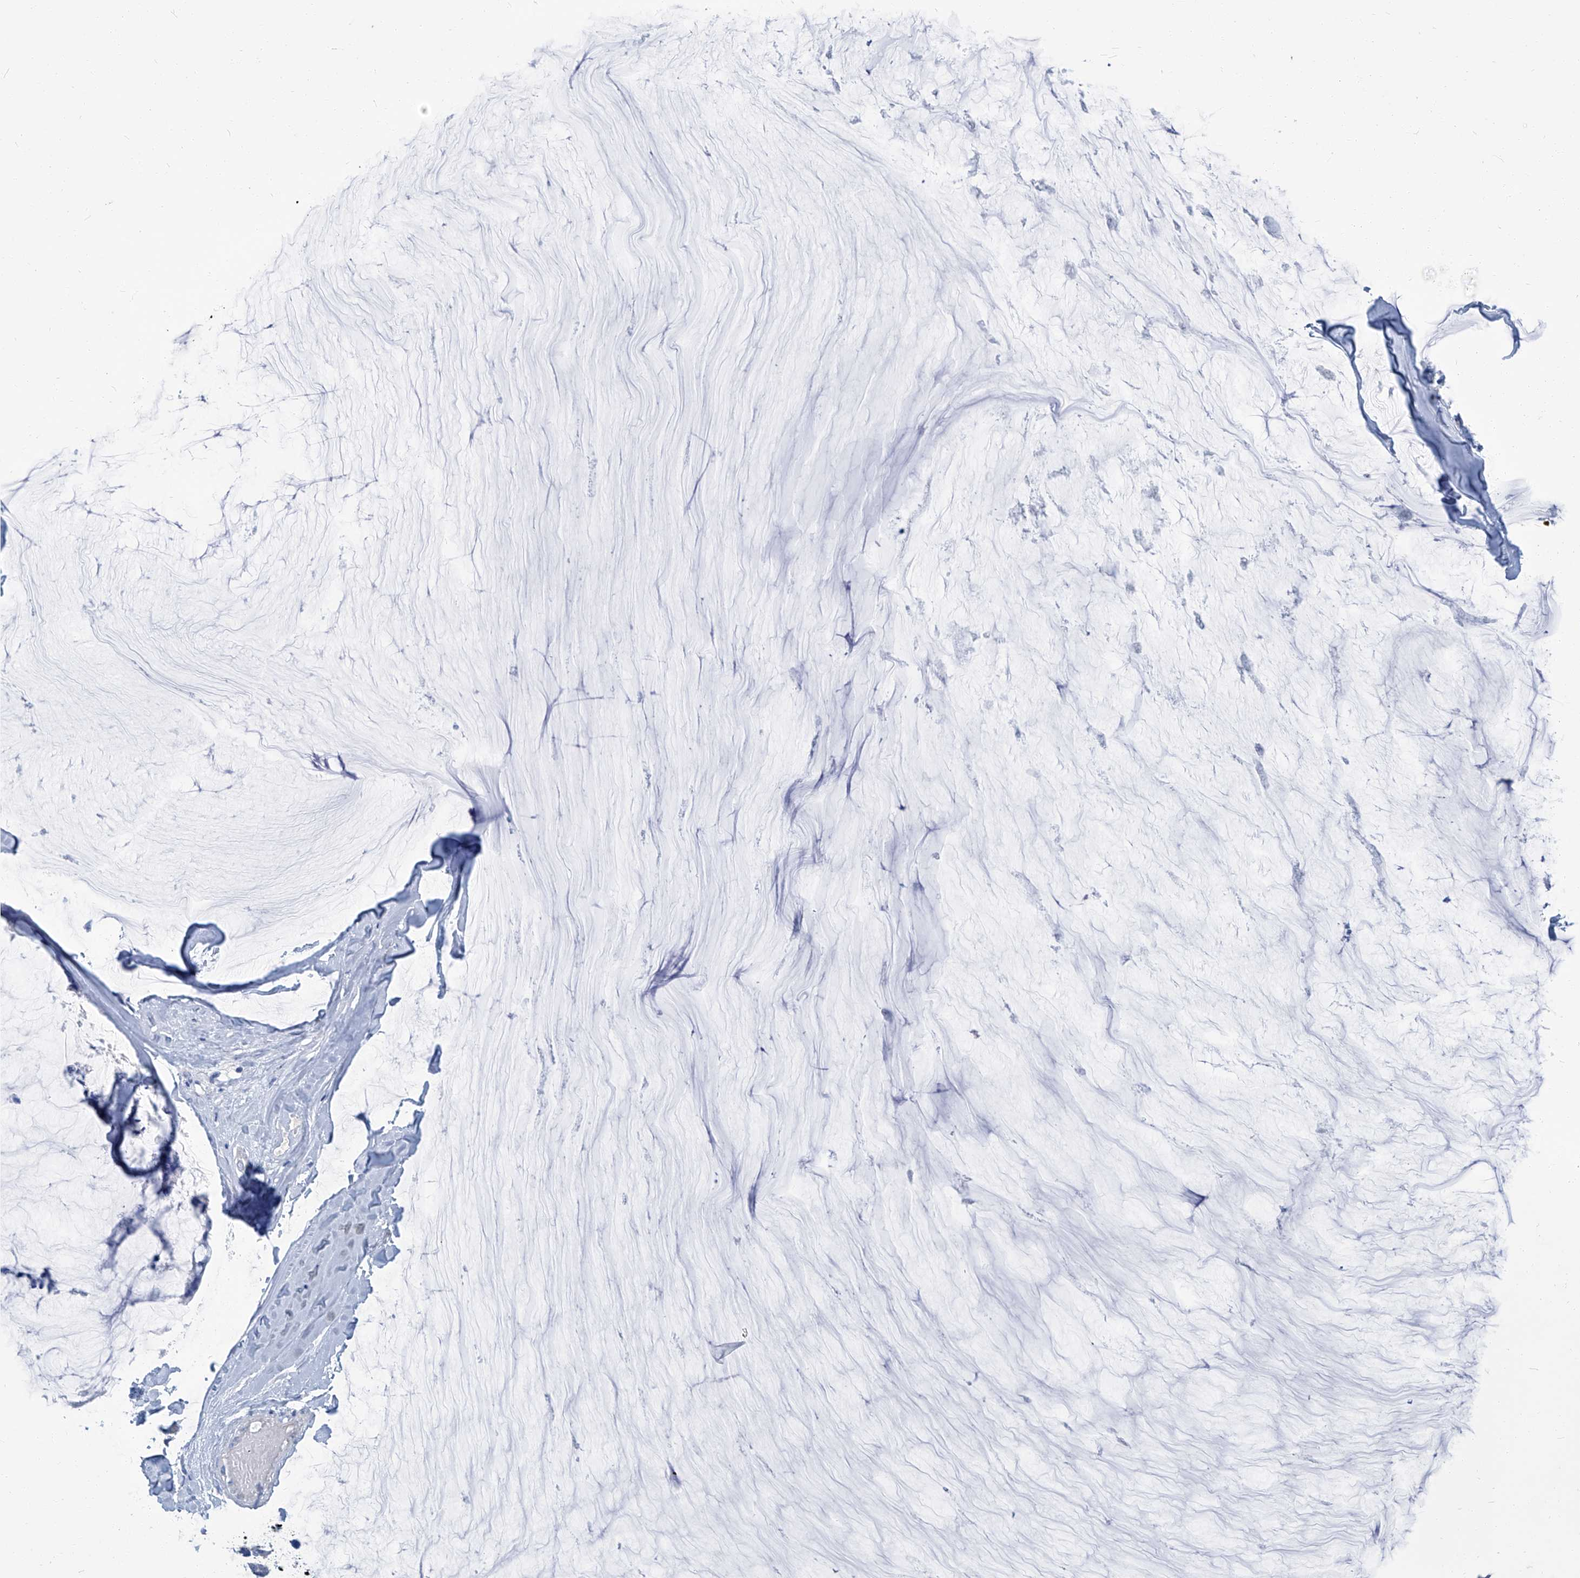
{"staining": {"intensity": "negative", "quantity": "none", "location": "none"}, "tissue": "ovarian cancer", "cell_type": "Tumor cells", "image_type": "cancer", "snomed": [{"axis": "morphology", "description": "Cystadenocarcinoma, mucinous, NOS"}, {"axis": "topography", "description": "Ovary"}], "caption": "High power microscopy histopathology image of an IHC micrograph of ovarian mucinous cystadenocarcinoma, revealing no significant expression in tumor cells. (Brightfield microscopy of DAB immunohistochemistry (IHC) at high magnification).", "gene": "PFKL", "patient": {"sex": "female", "age": 39}}